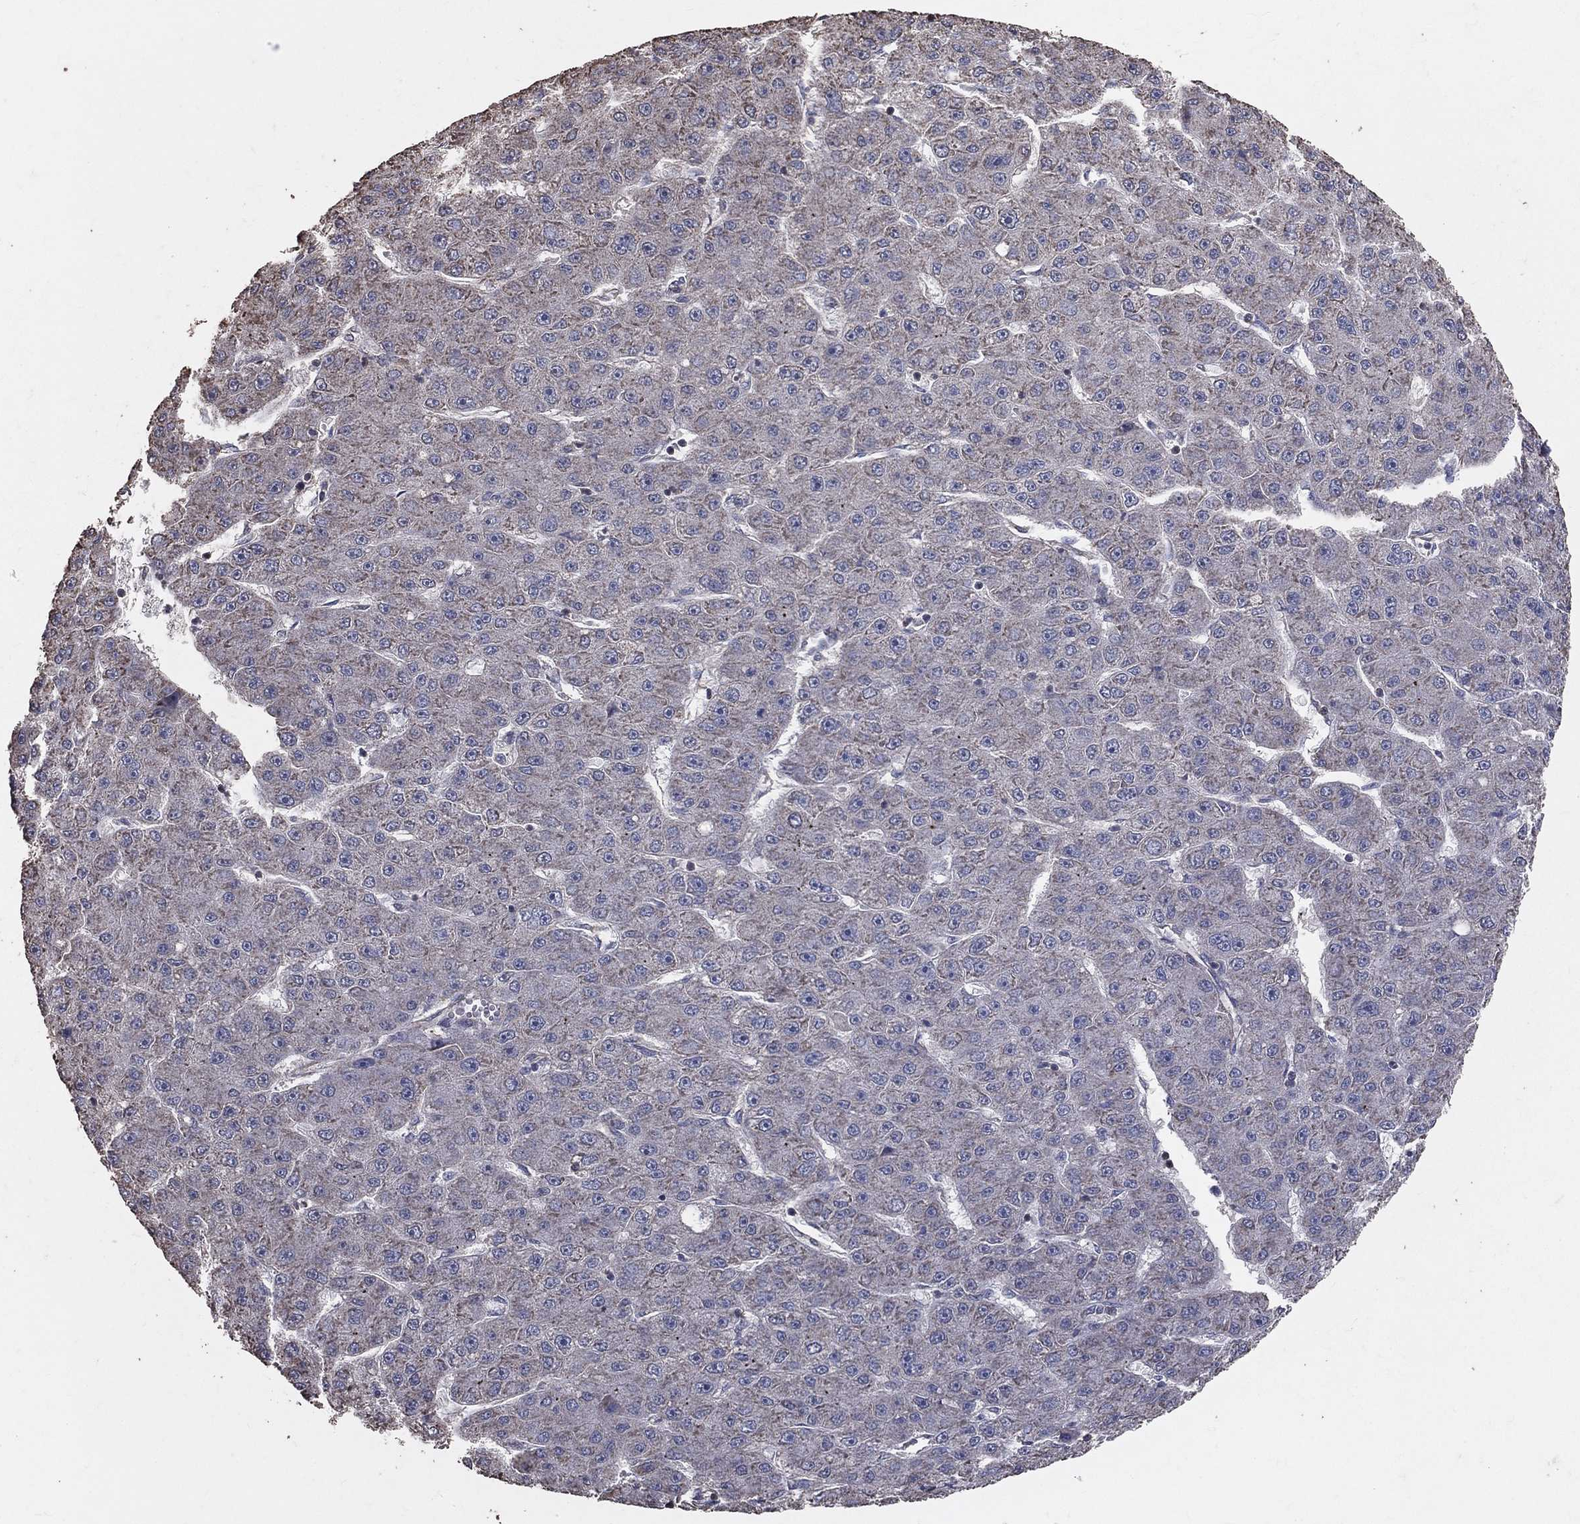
{"staining": {"intensity": "negative", "quantity": "none", "location": "none"}, "tissue": "liver cancer", "cell_type": "Tumor cells", "image_type": "cancer", "snomed": [{"axis": "morphology", "description": "Carcinoma, Hepatocellular, NOS"}, {"axis": "topography", "description": "Liver"}], "caption": "This is an immunohistochemistry micrograph of human hepatocellular carcinoma (liver). There is no positivity in tumor cells.", "gene": "LY6K", "patient": {"sex": "male", "age": 67}}